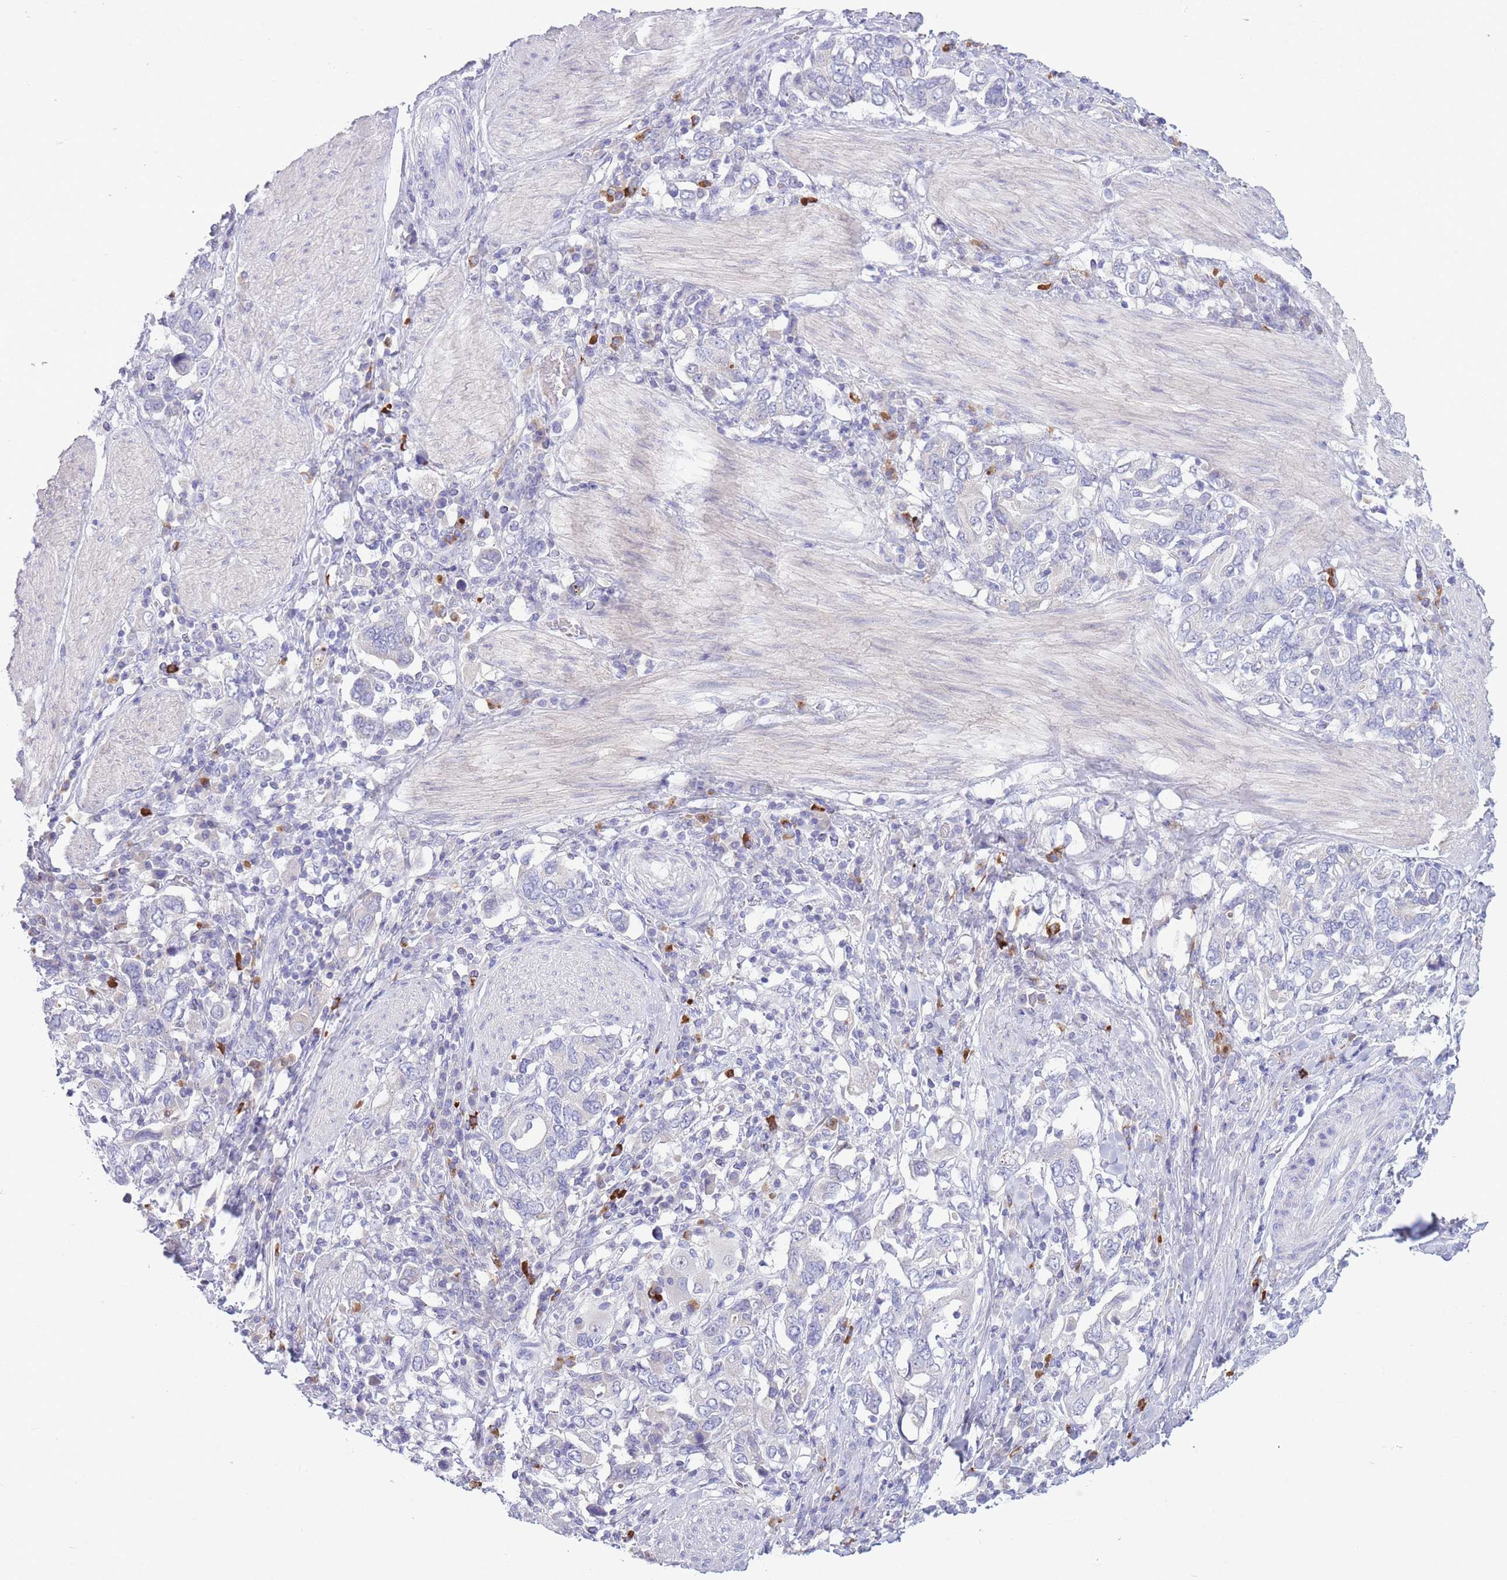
{"staining": {"intensity": "negative", "quantity": "none", "location": "none"}, "tissue": "stomach cancer", "cell_type": "Tumor cells", "image_type": "cancer", "snomed": [{"axis": "morphology", "description": "Adenocarcinoma, NOS"}, {"axis": "topography", "description": "Stomach, upper"}, {"axis": "topography", "description": "Stomach"}], "caption": "DAB immunohistochemical staining of stomach adenocarcinoma demonstrates no significant staining in tumor cells.", "gene": "ASAP3", "patient": {"sex": "male", "age": 62}}